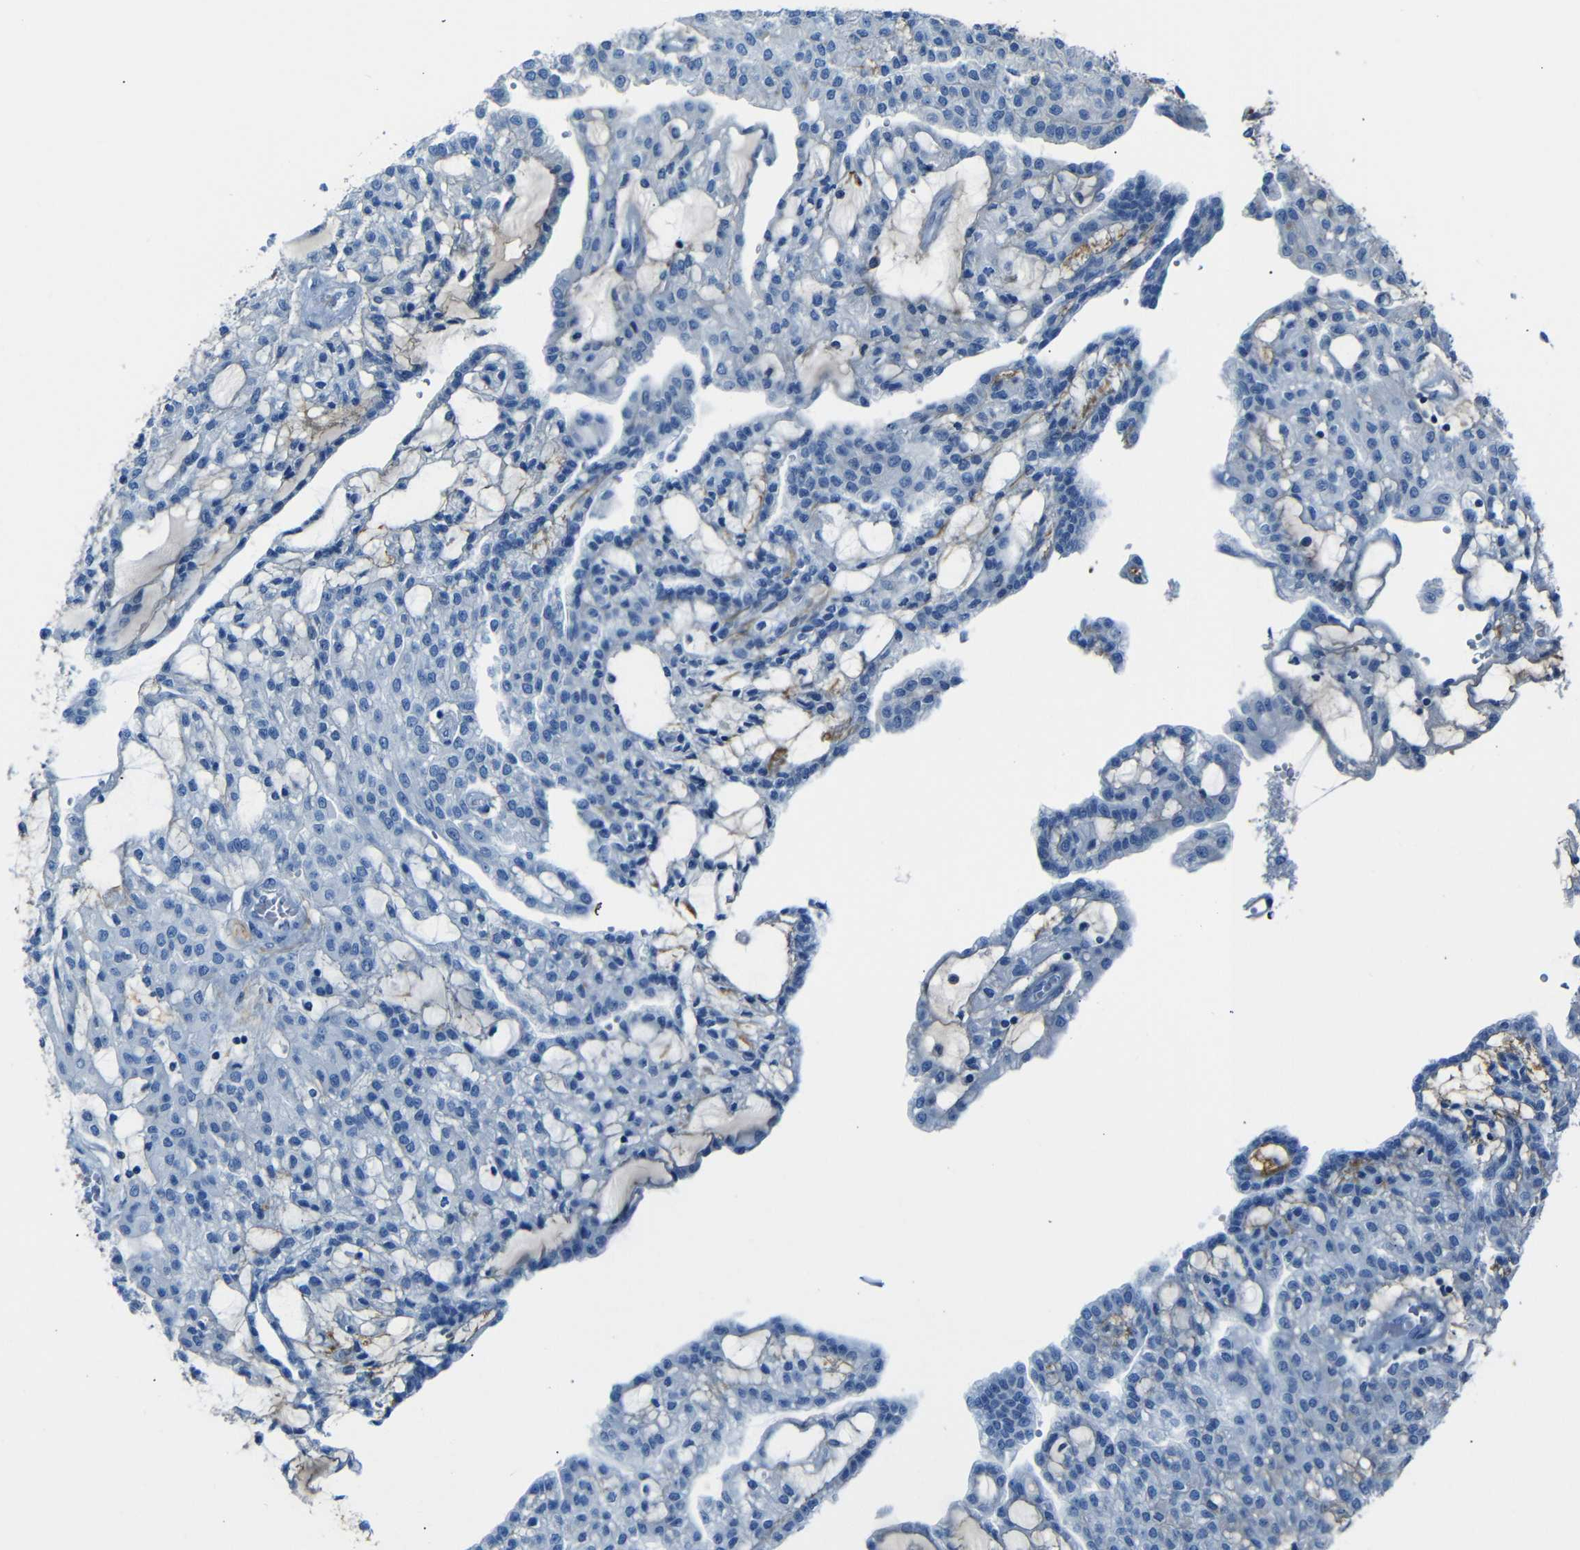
{"staining": {"intensity": "negative", "quantity": "none", "location": "none"}, "tissue": "renal cancer", "cell_type": "Tumor cells", "image_type": "cancer", "snomed": [{"axis": "morphology", "description": "Adenocarcinoma, NOS"}, {"axis": "topography", "description": "Kidney"}], "caption": "IHC photomicrograph of human adenocarcinoma (renal) stained for a protein (brown), which demonstrates no expression in tumor cells.", "gene": "SERPINA1", "patient": {"sex": "male", "age": 63}}